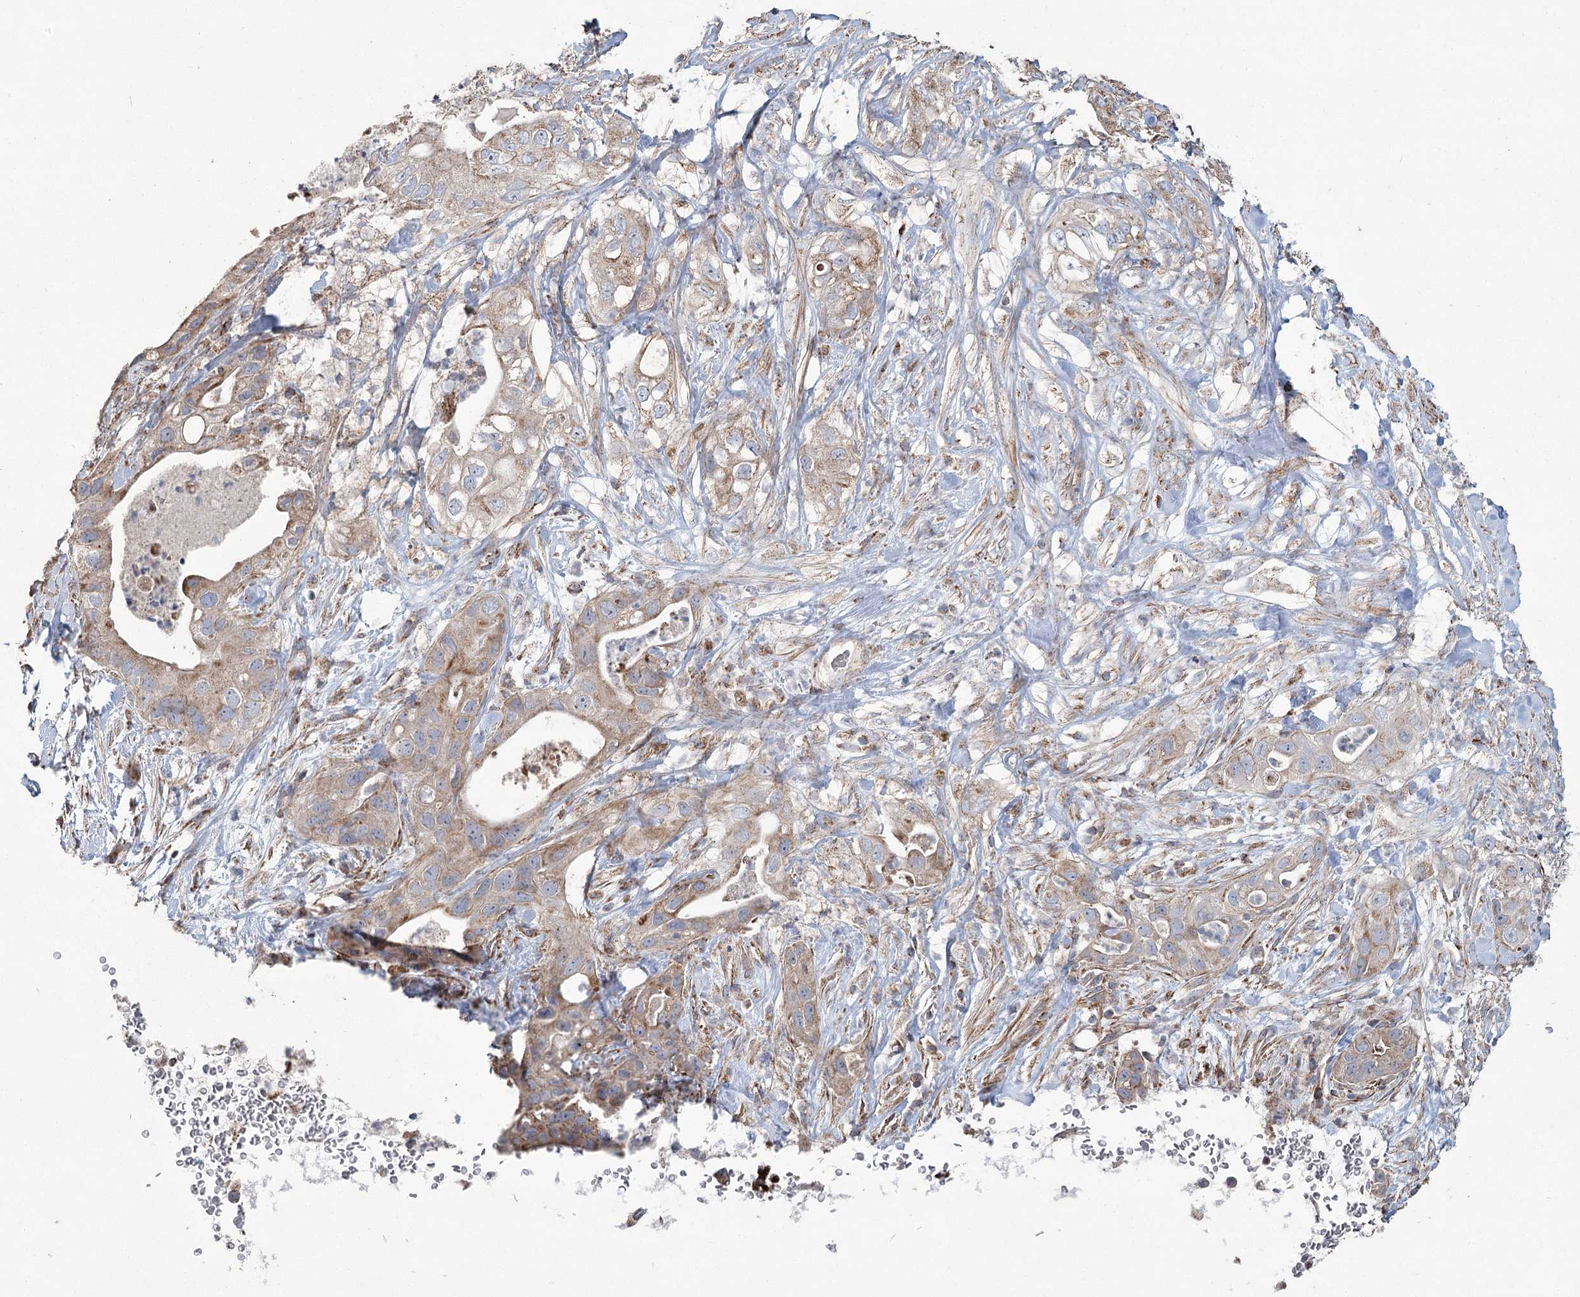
{"staining": {"intensity": "moderate", "quantity": "25%-75%", "location": "cytoplasmic/membranous"}, "tissue": "pancreatic cancer", "cell_type": "Tumor cells", "image_type": "cancer", "snomed": [{"axis": "morphology", "description": "Adenocarcinoma, NOS"}, {"axis": "topography", "description": "Pancreas"}], "caption": "Moderate cytoplasmic/membranous staining is appreciated in about 25%-75% of tumor cells in pancreatic cancer. The staining was performed using DAB (3,3'-diaminobenzidine), with brown indicating positive protein expression. Nuclei are stained blue with hematoxylin.", "gene": "RANBP3L", "patient": {"sex": "female", "age": 78}}